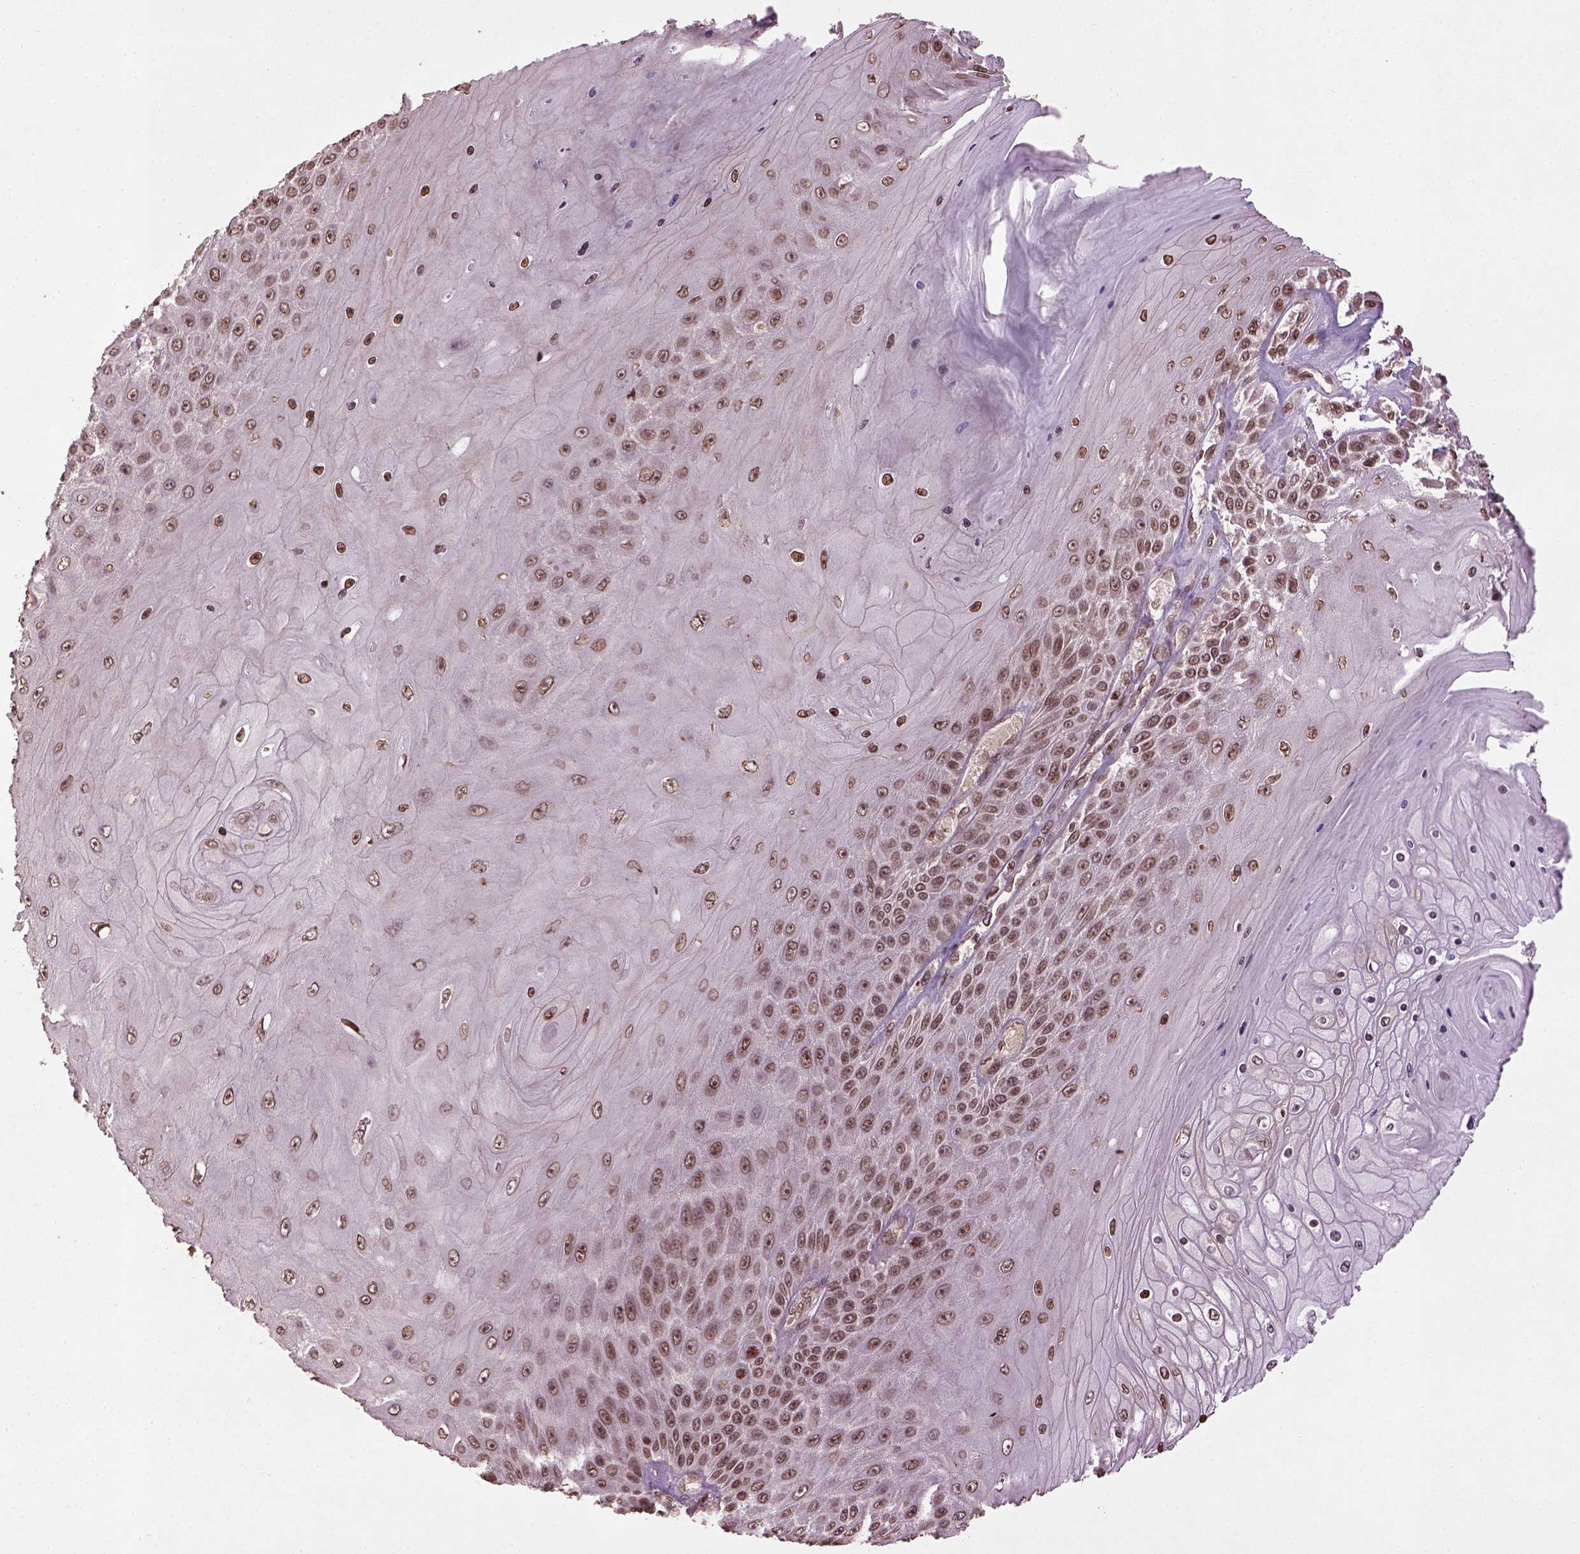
{"staining": {"intensity": "moderate", "quantity": ">75%", "location": "nuclear"}, "tissue": "skin cancer", "cell_type": "Tumor cells", "image_type": "cancer", "snomed": [{"axis": "morphology", "description": "Squamous cell carcinoma, NOS"}, {"axis": "topography", "description": "Skin"}], "caption": "Protein analysis of squamous cell carcinoma (skin) tissue reveals moderate nuclear staining in about >75% of tumor cells.", "gene": "BANF1", "patient": {"sex": "male", "age": 62}}